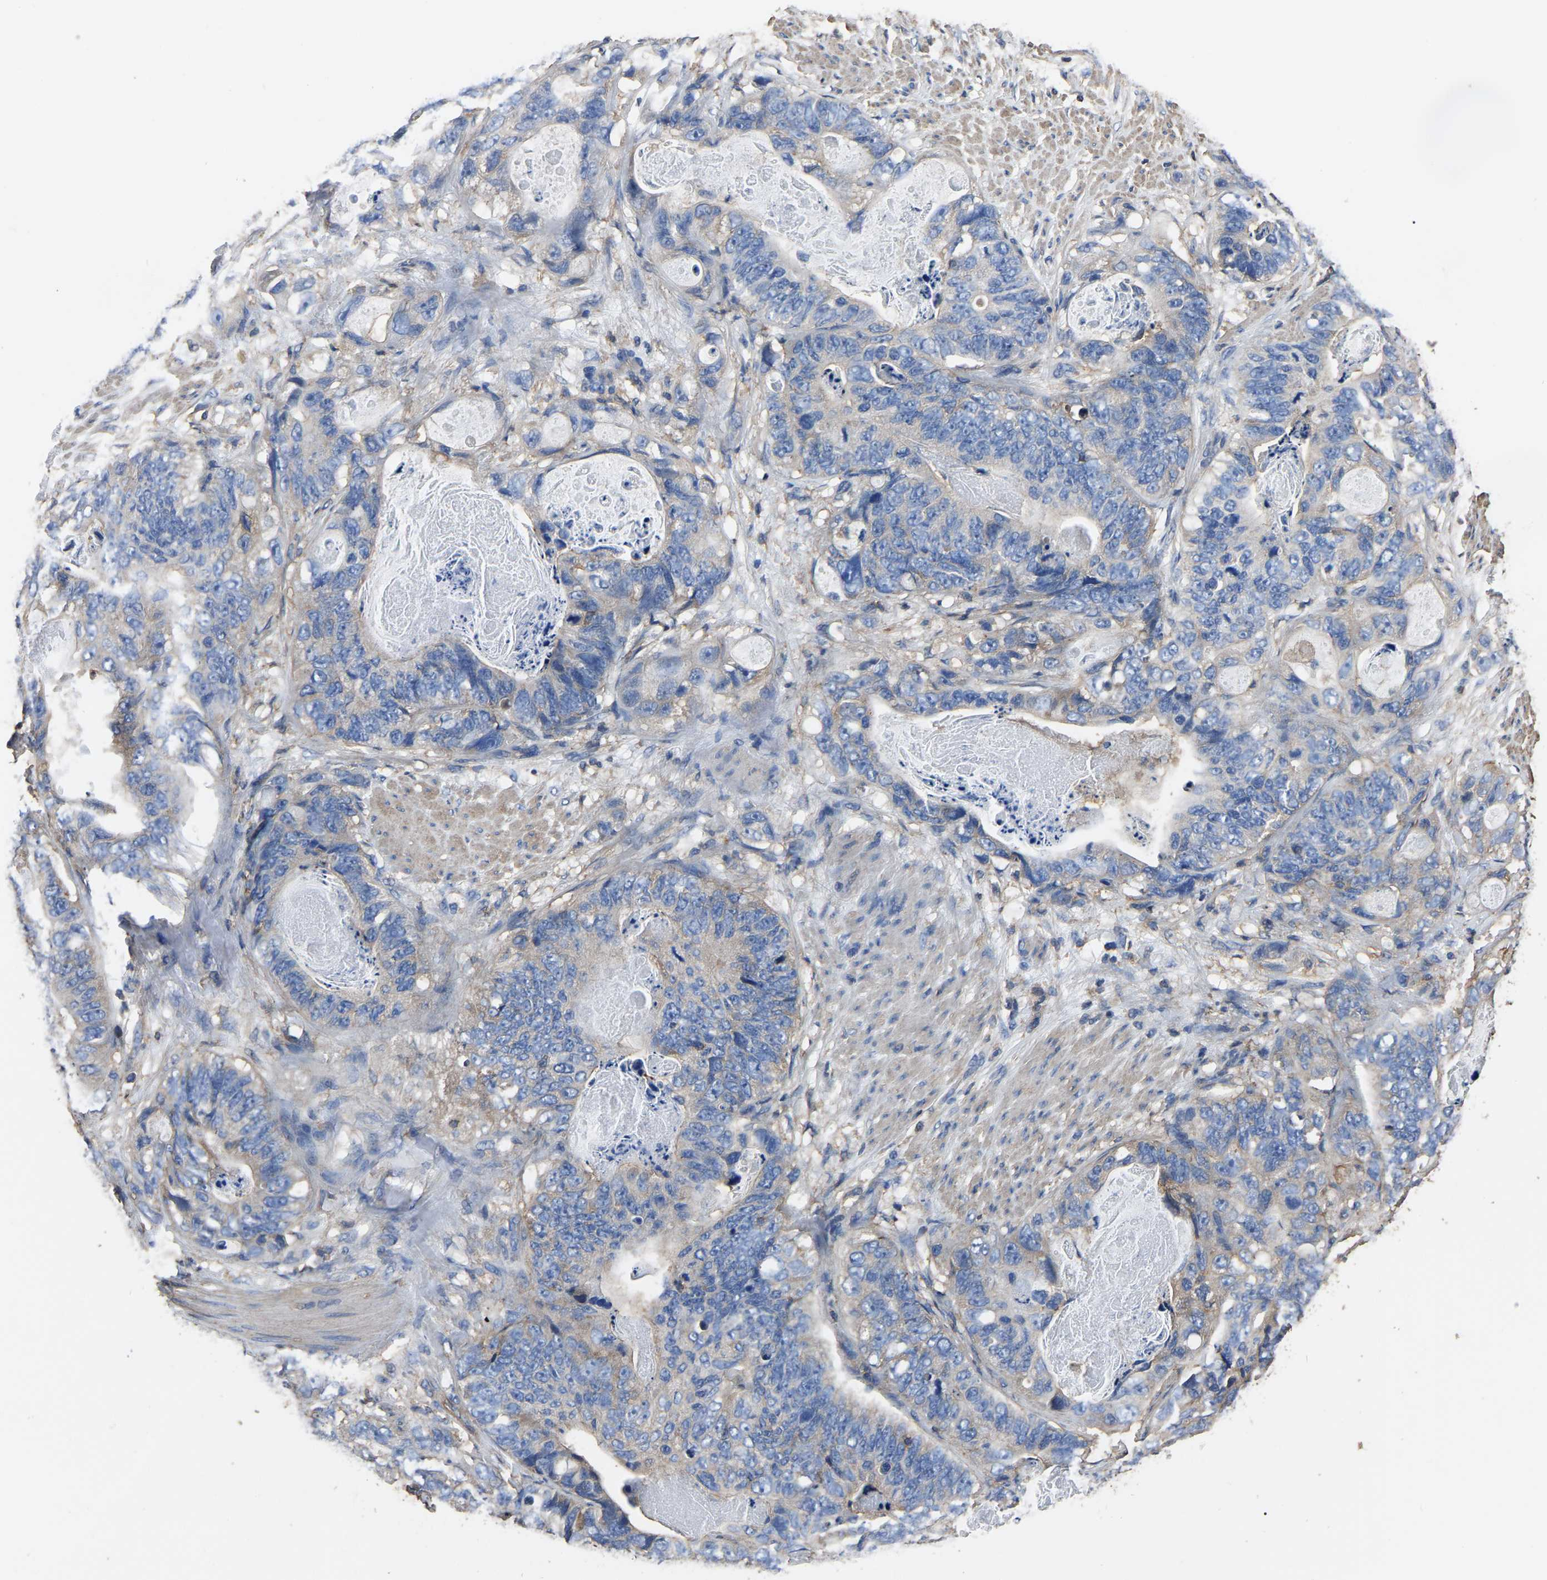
{"staining": {"intensity": "weak", "quantity": "<25%", "location": "cytoplasmic/membranous"}, "tissue": "stomach cancer", "cell_type": "Tumor cells", "image_type": "cancer", "snomed": [{"axis": "morphology", "description": "Adenocarcinoma, NOS"}, {"axis": "topography", "description": "Stomach"}], "caption": "DAB (3,3'-diaminobenzidine) immunohistochemical staining of stomach adenocarcinoma reveals no significant expression in tumor cells. (DAB immunohistochemistry, high magnification).", "gene": "ARMT1", "patient": {"sex": "female", "age": 89}}